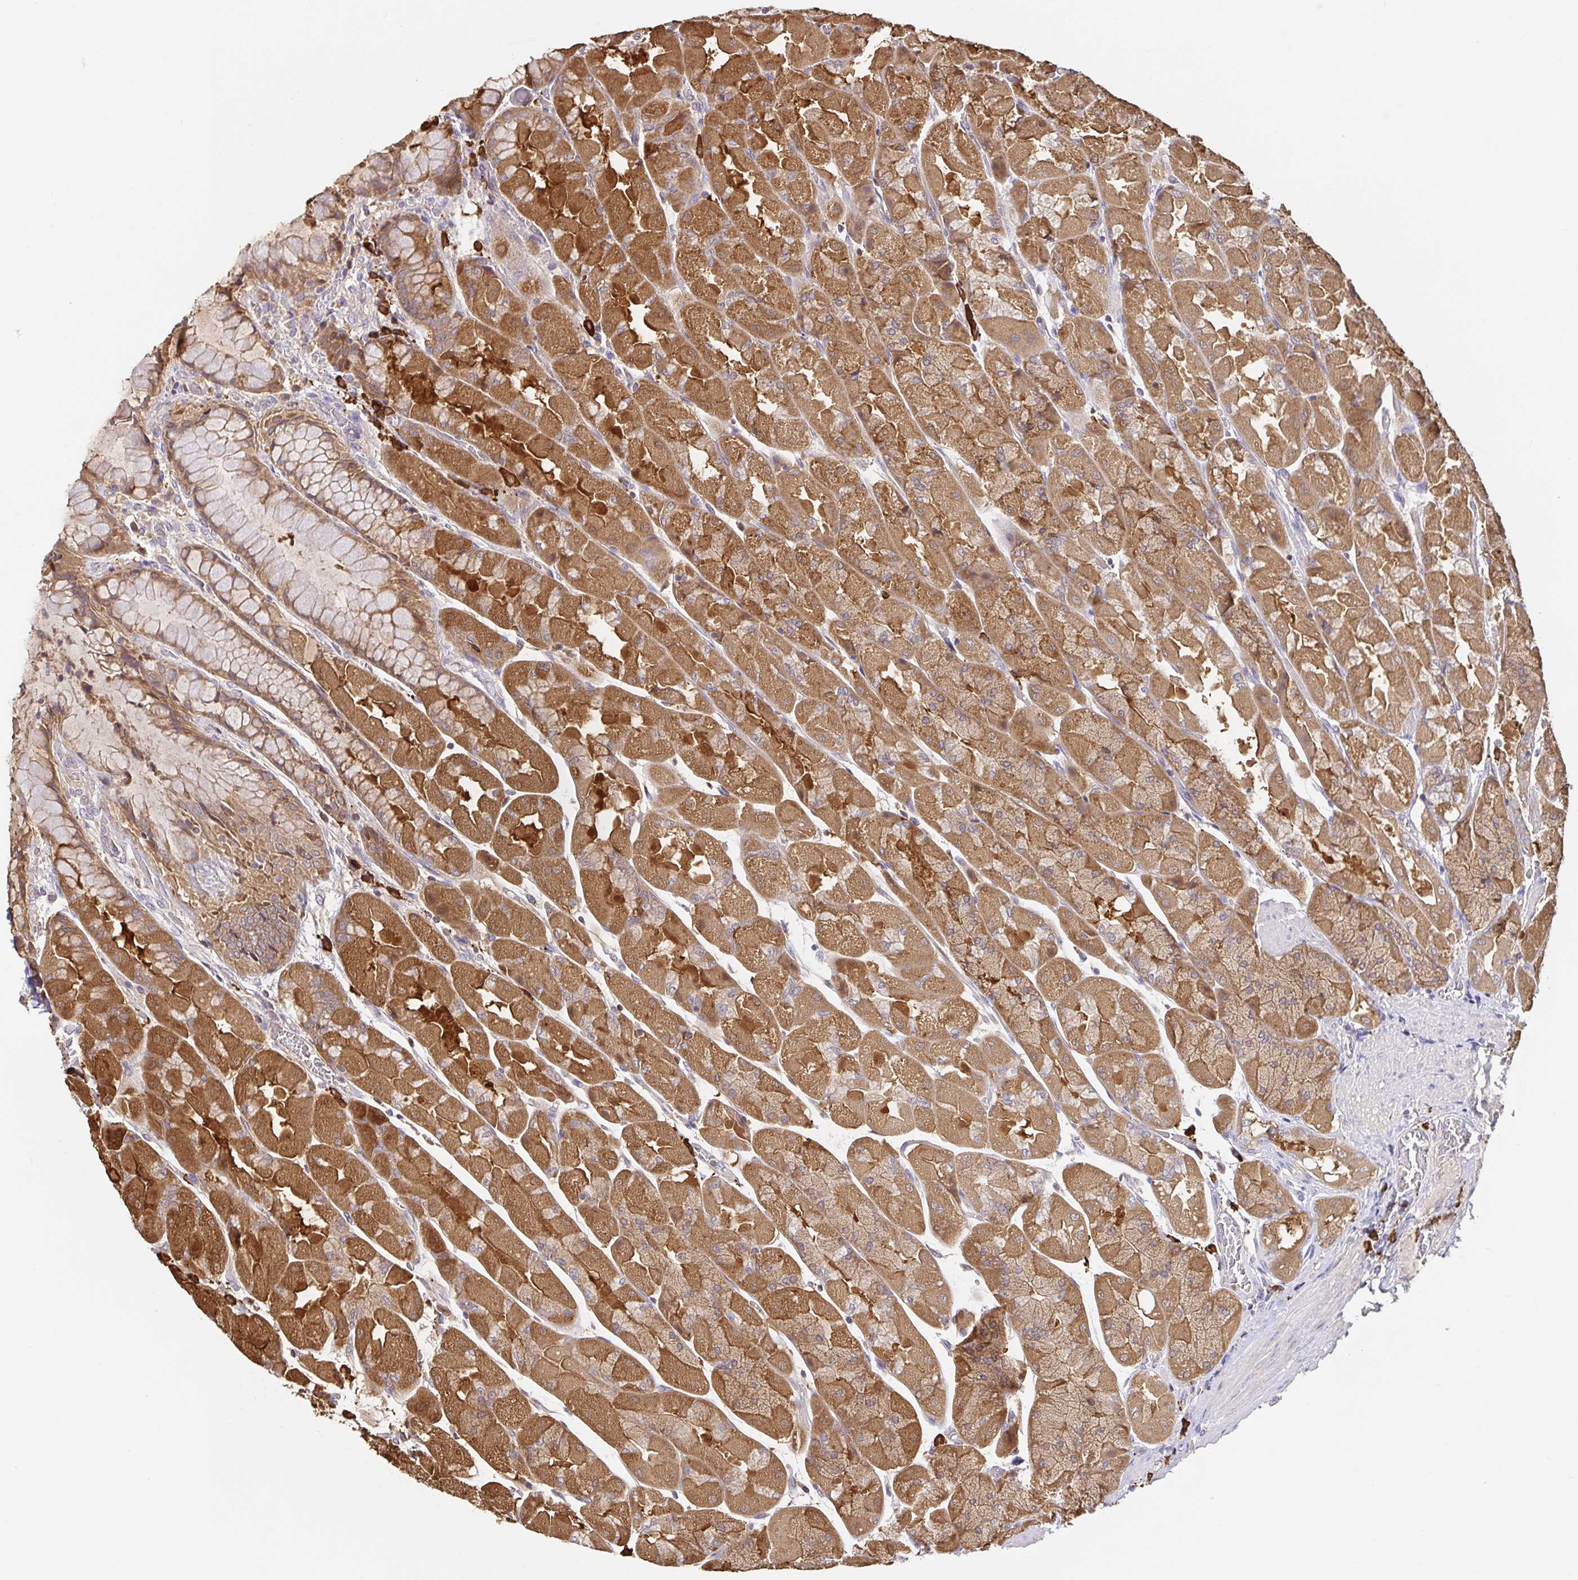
{"staining": {"intensity": "moderate", "quantity": ">75%", "location": "cytoplasmic/membranous"}, "tissue": "stomach", "cell_type": "Glandular cells", "image_type": "normal", "snomed": [{"axis": "morphology", "description": "Normal tissue, NOS"}, {"axis": "topography", "description": "Stomach"}], "caption": "The image shows staining of unremarkable stomach, revealing moderate cytoplasmic/membranous protein expression (brown color) within glandular cells. The staining is performed using DAB (3,3'-diaminobenzidine) brown chromogen to label protein expression. The nuclei are counter-stained blue using hematoxylin.", "gene": "HAGH", "patient": {"sex": "female", "age": 61}}